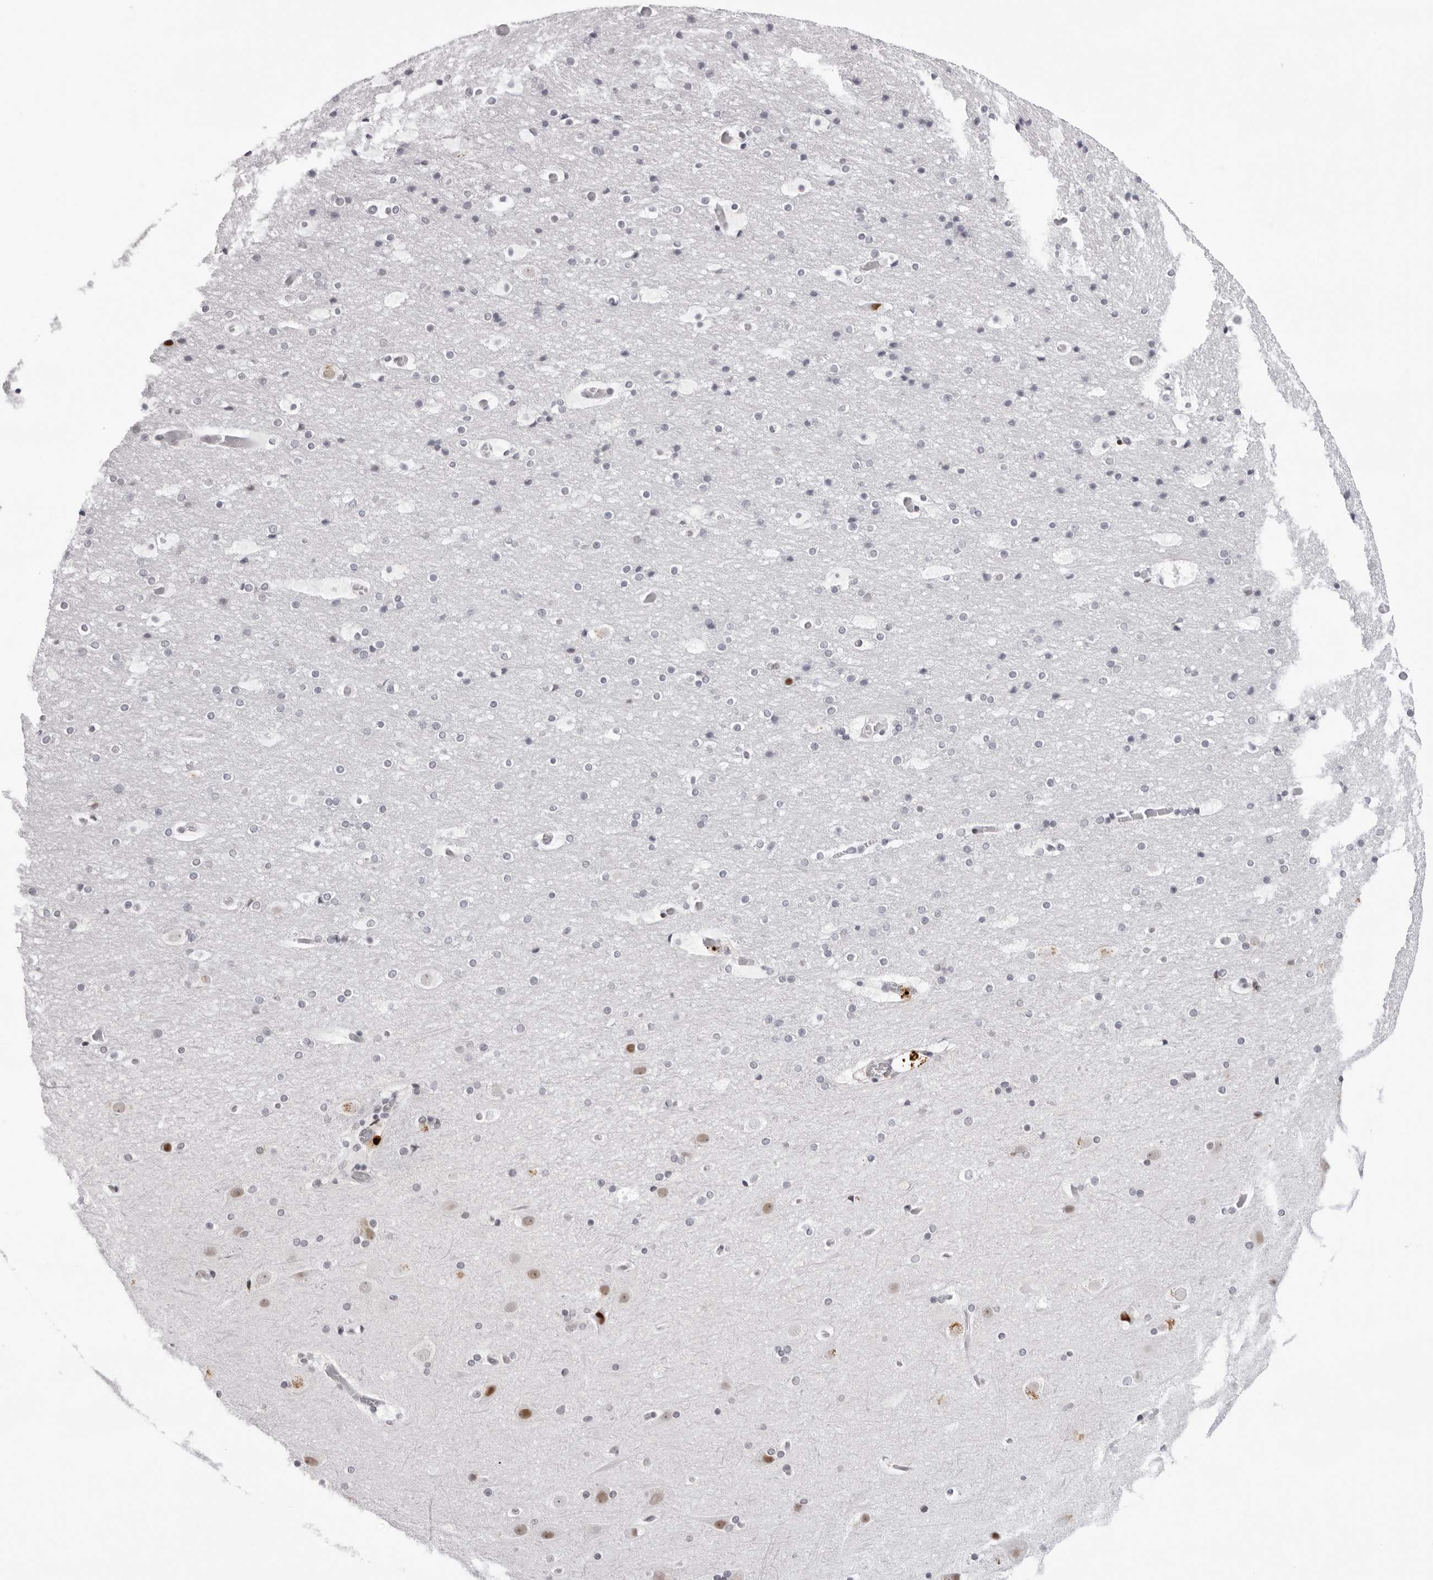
{"staining": {"intensity": "moderate", "quantity": "25%-75%", "location": "nuclear"}, "tissue": "cerebral cortex", "cell_type": "Endothelial cells", "image_type": "normal", "snomed": [{"axis": "morphology", "description": "Normal tissue, NOS"}, {"axis": "topography", "description": "Cerebral cortex"}], "caption": "Cerebral cortex stained with a brown dye reveals moderate nuclear positive staining in about 25%-75% of endothelial cells.", "gene": "NTPCR", "patient": {"sex": "male", "age": 57}}